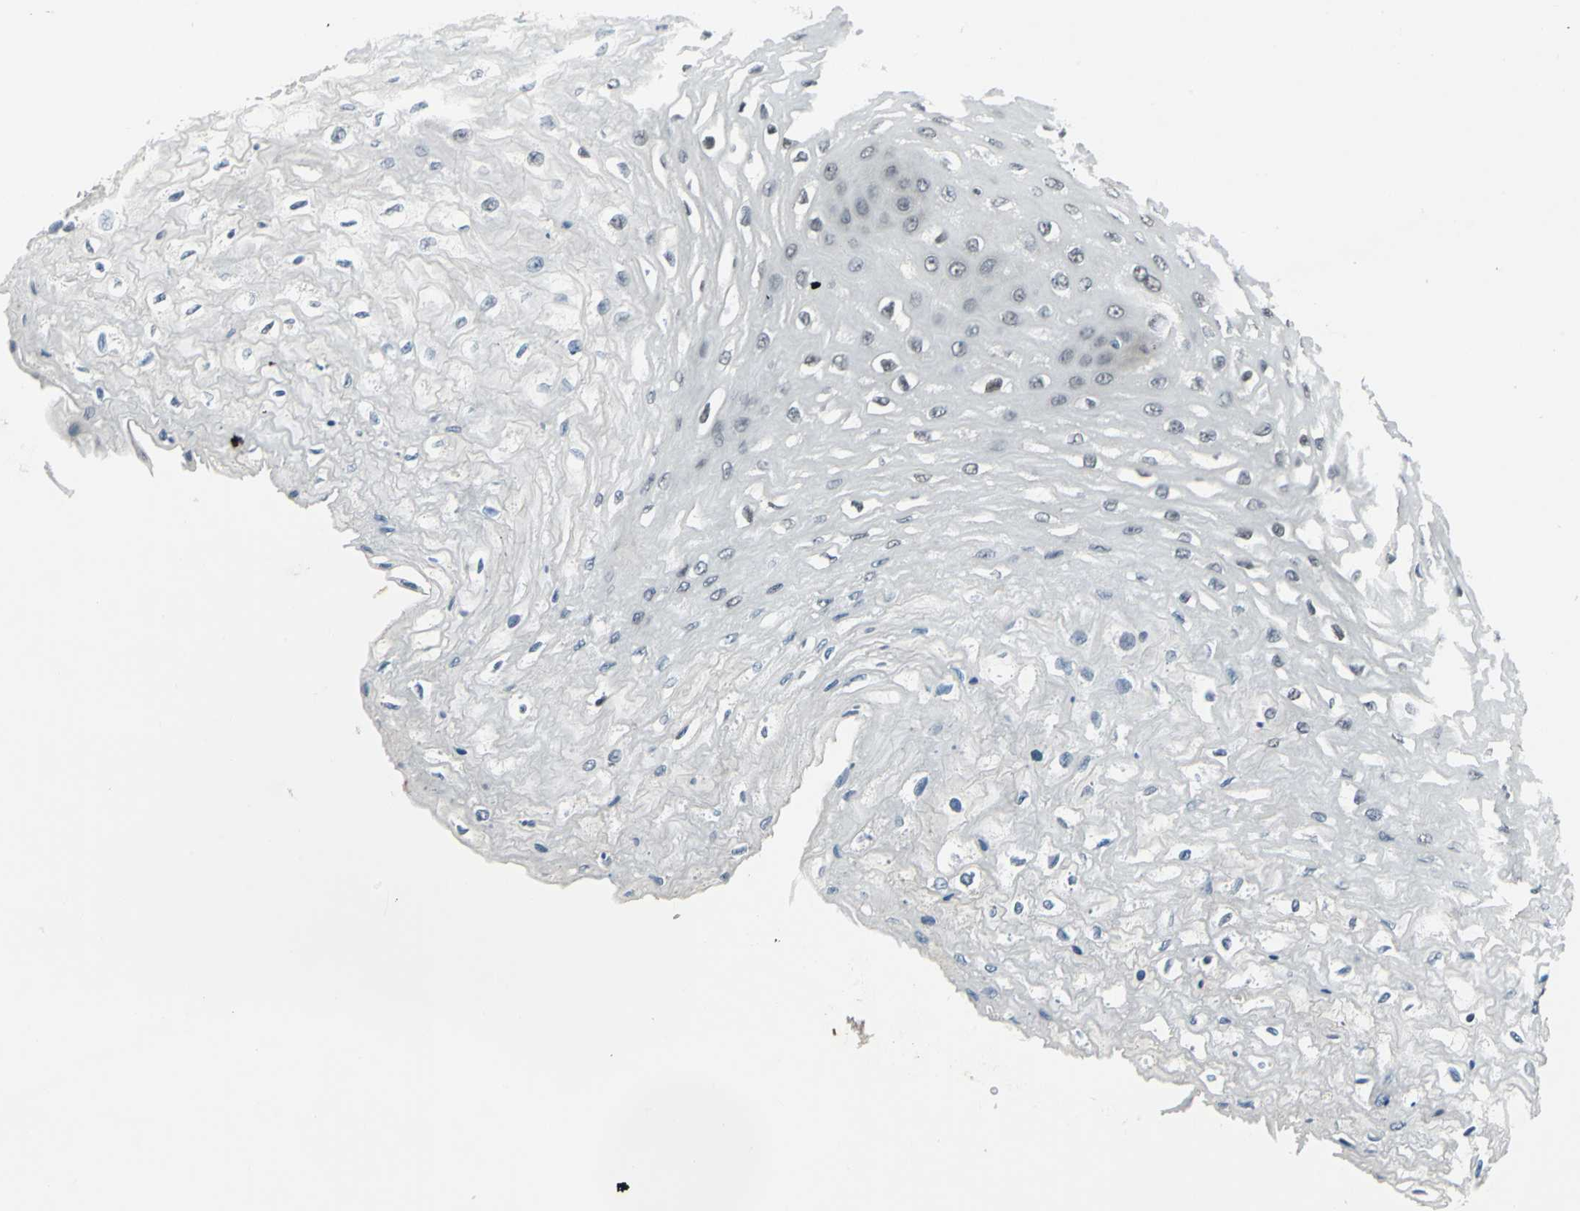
{"staining": {"intensity": "negative", "quantity": "none", "location": "none"}, "tissue": "esophagus", "cell_type": "Squamous epithelial cells", "image_type": "normal", "snomed": [{"axis": "morphology", "description": "Normal tissue, NOS"}, {"axis": "topography", "description": "Esophagus"}], "caption": "A histopathology image of esophagus stained for a protein reveals no brown staining in squamous epithelial cells.", "gene": "NR2C2", "patient": {"sex": "female", "age": 72}}